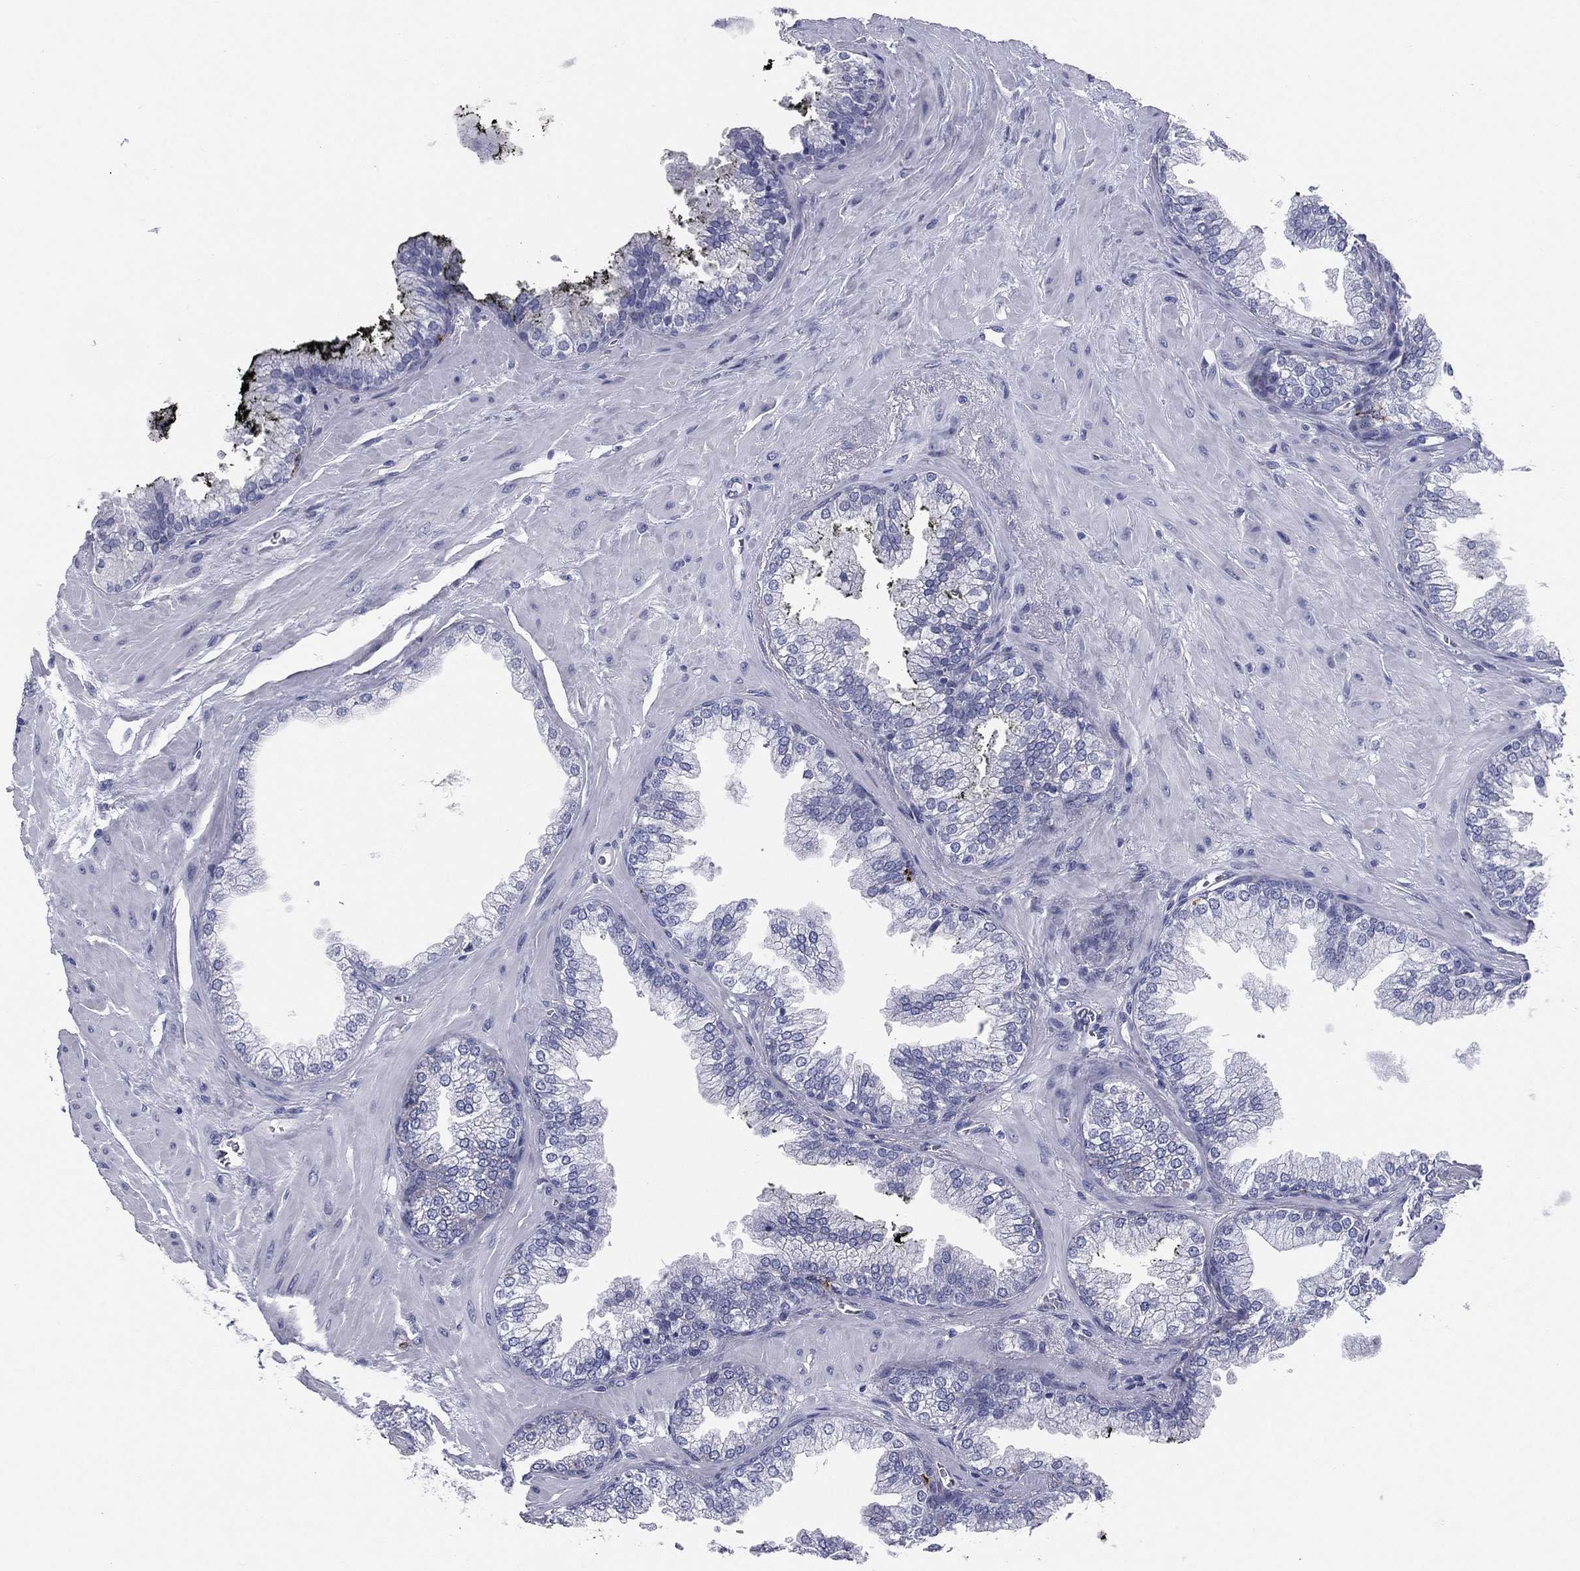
{"staining": {"intensity": "negative", "quantity": "none", "location": "none"}, "tissue": "prostate cancer", "cell_type": "Tumor cells", "image_type": "cancer", "snomed": [{"axis": "morphology", "description": "Adenocarcinoma, Low grade"}, {"axis": "topography", "description": "Prostate"}], "caption": "An immunohistochemistry micrograph of adenocarcinoma (low-grade) (prostate) is shown. There is no staining in tumor cells of adenocarcinoma (low-grade) (prostate).", "gene": "HLA-DOA", "patient": {"sex": "male", "age": 72}}